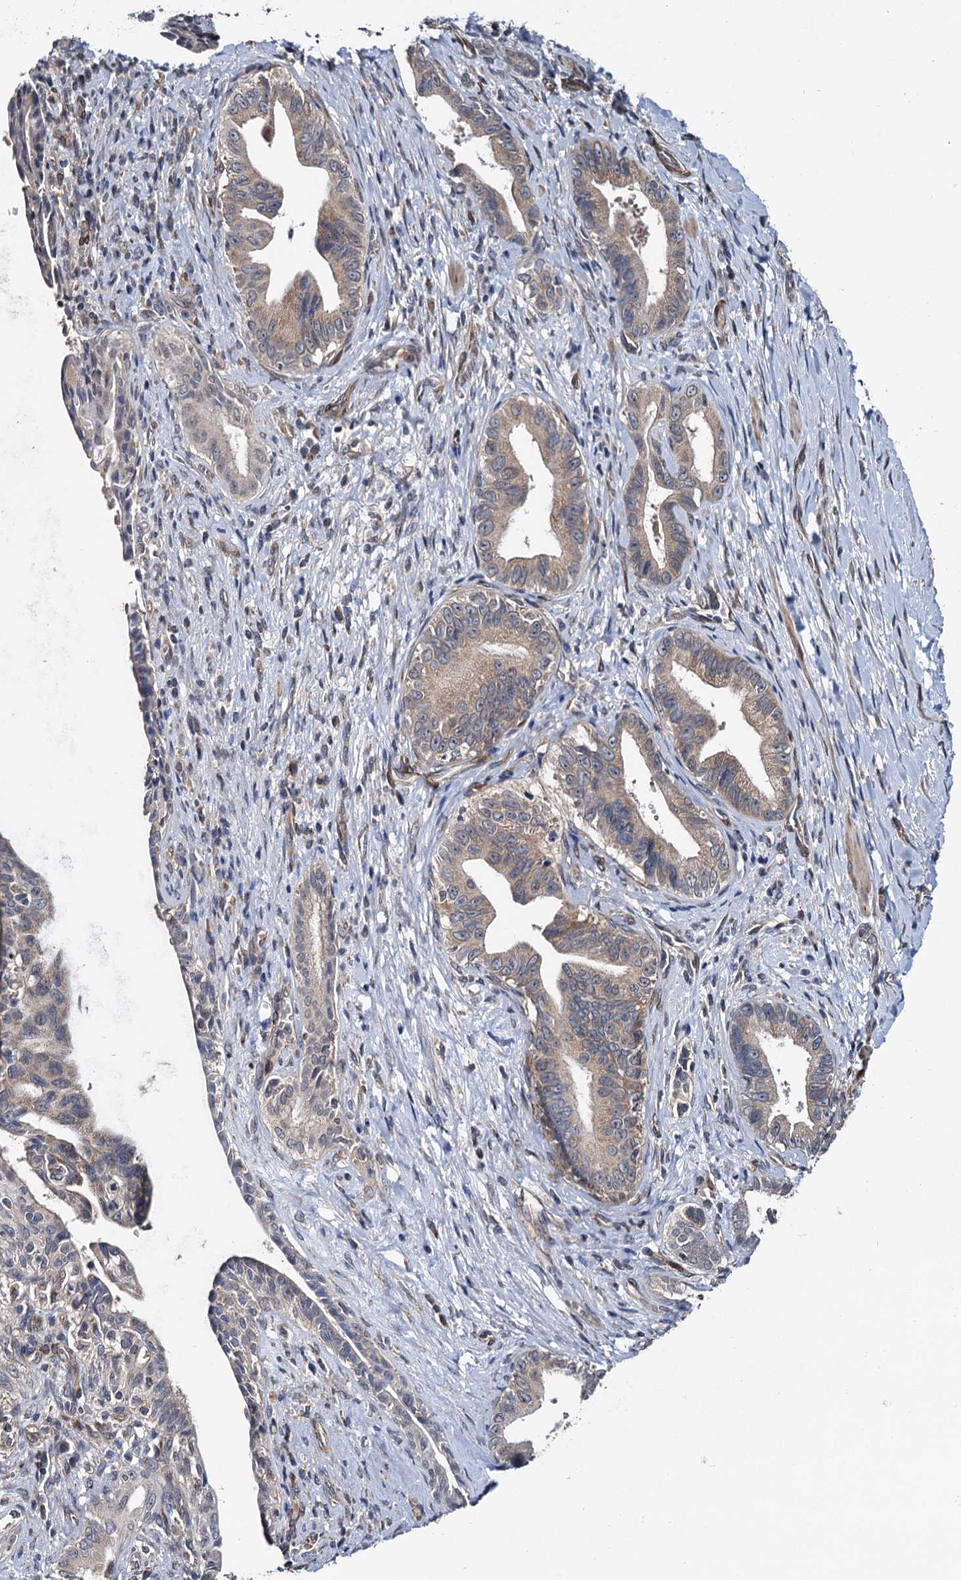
{"staining": {"intensity": "weak", "quantity": ">75%", "location": "cytoplasmic/membranous"}, "tissue": "pancreatic cancer", "cell_type": "Tumor cells", "image_type": "cancer", "snomed": [{"axis": "morphology", "description": "Adenocarcinoma, NOS"}, {"axis": "topography", "description": "Pancreas"}], "caption": "Immunohistochemical staining of pancreatic adenocarcinoma exhibits low levels of weak cytoplasmic/membranous staining in about >75% of tumor cells.", "gene": "ARHGAP42", "patient": {"sex": "female", "age": 55}}